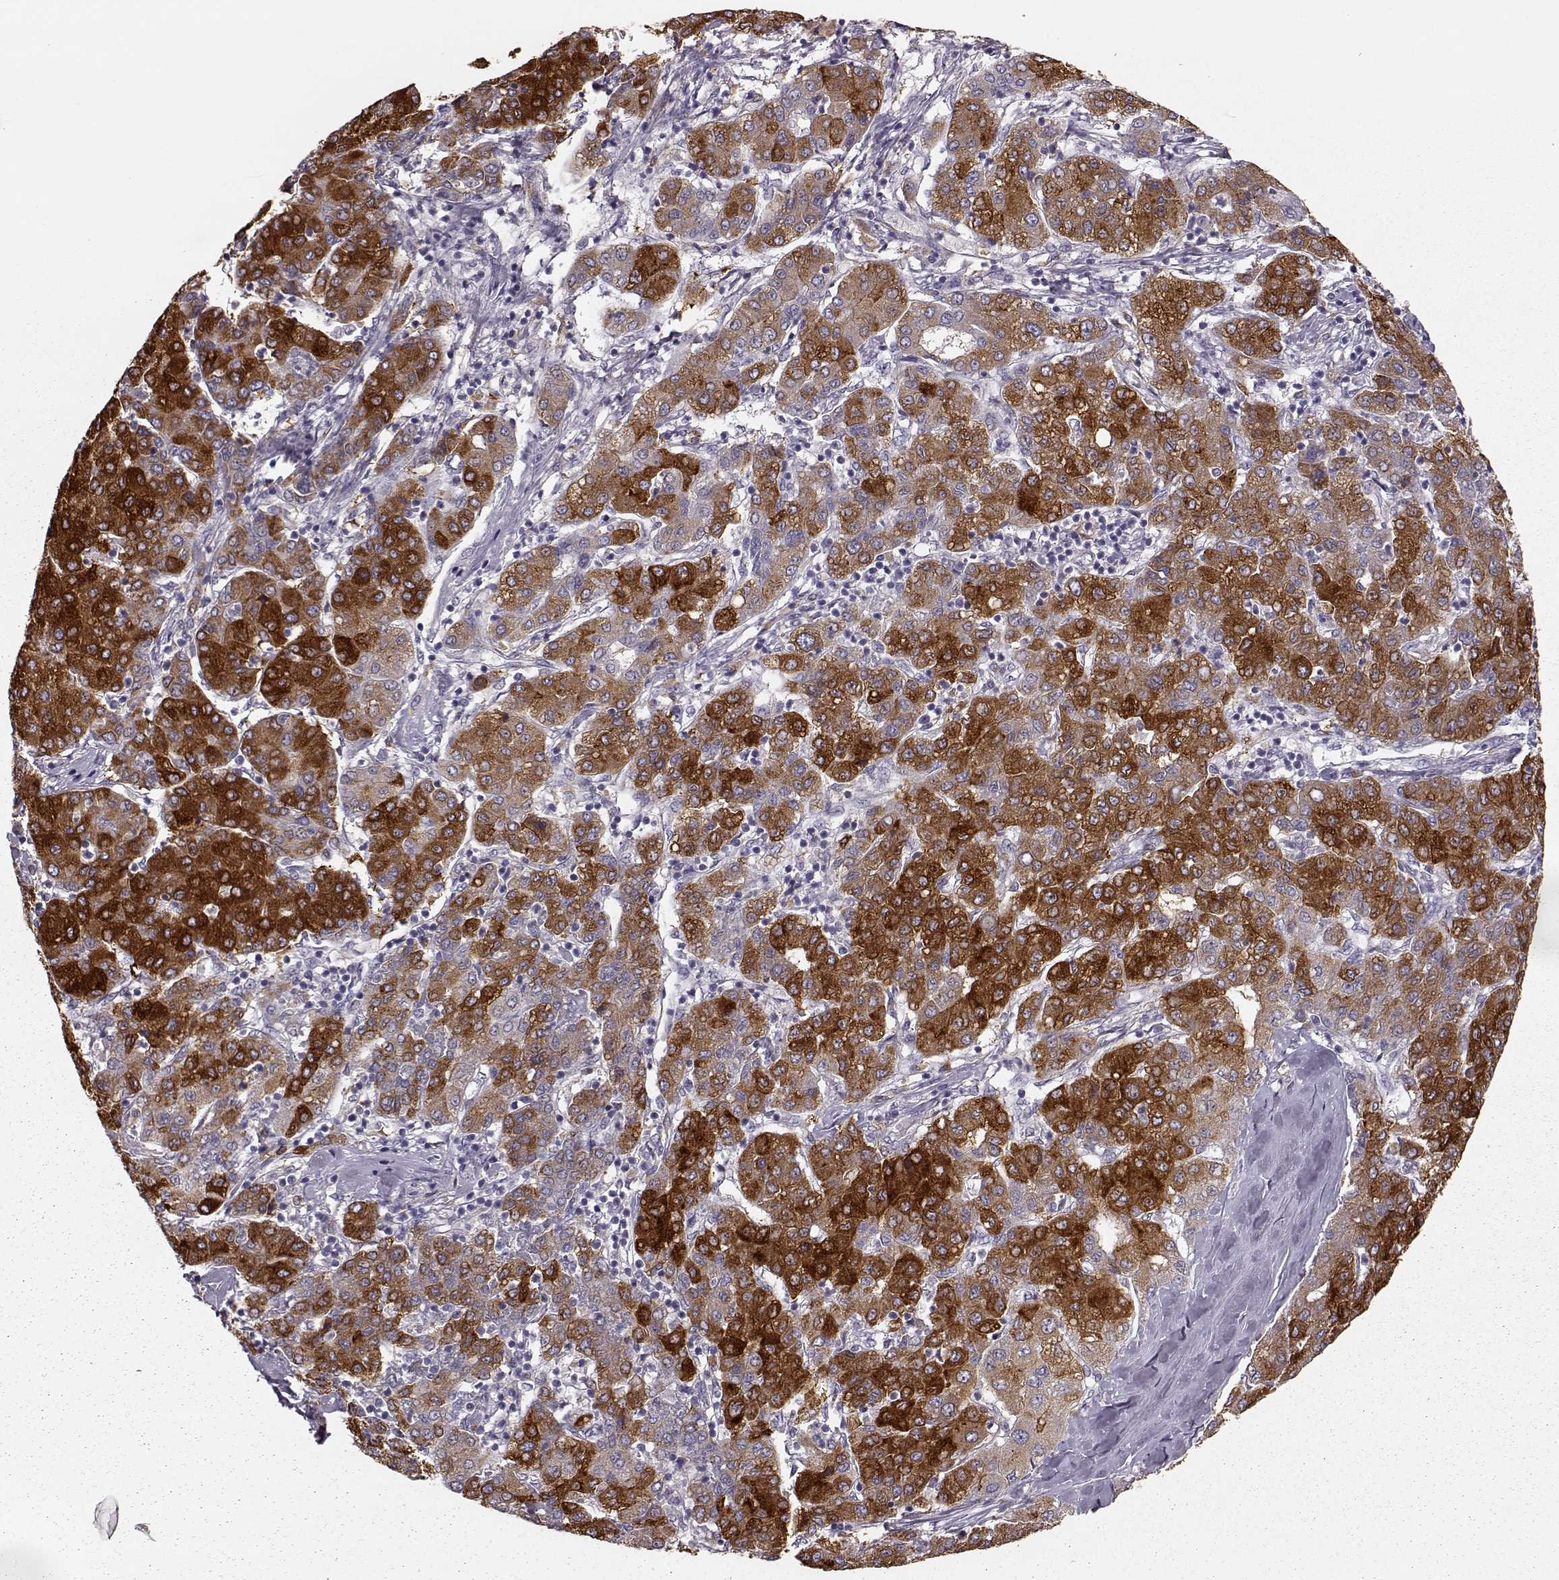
{"staining": {"intensity": "strong", "quantity": ">75%", "location": "cytoplasmic/membranous"}, "tissue": "liver cancer", "cell_type": "Tumor cells", "image_type": "cancer", "snomed": [{"axis": "morphology", "description": "Carcinoma, Hepatocellular, NOS"}, {"axis": "topography", "description": "Liver"}], "caption": "Liver cancer (hepatocellular carcinoma) stained with immunohistochemistry (IHC) exhibits strong cytoplasmic/membranous staining in about >75% of tumor cells.", "gene": "GHR", "patient": {"sex": "male", "age": 65}}